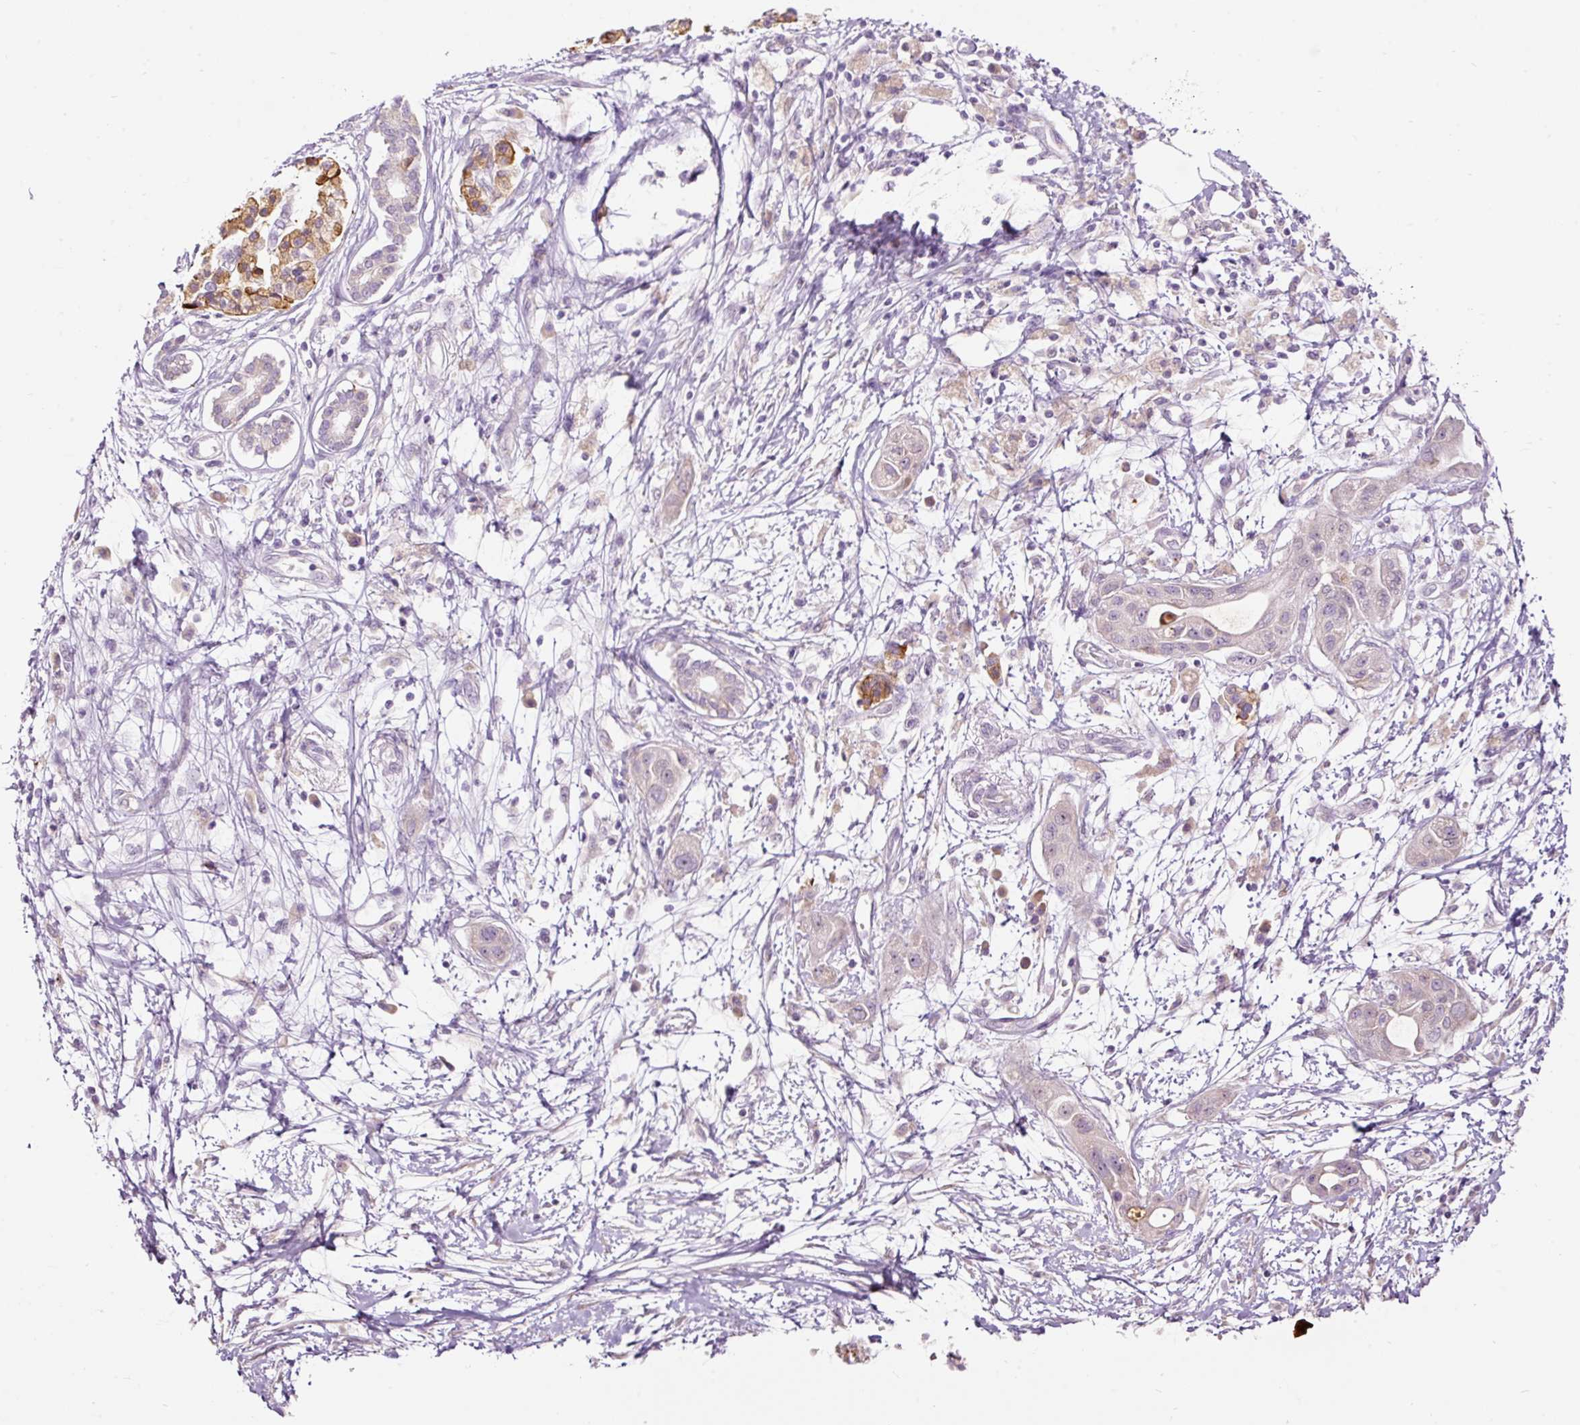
{"staining": {"intensity": "negative", "quantity": "none", "location": "none"}, "tissue": "pancreatic cancer", "cell_type": "Tumor cells", "image_type": "cancer", "snomed": [{"axis": "morphology", "description": "Adenocarcinoma, NOS"}, {"axis": "topography", "description": "Pancreas"}], "caption": "High magnification brightfield microscopy of pancreatic cancer stained with DAB (brown) and counterstained with hematoxylin (blue): tumor cells show no significant staining.", "gene": "RSPO2", "patient": {"sex": "male", "age": 68}}